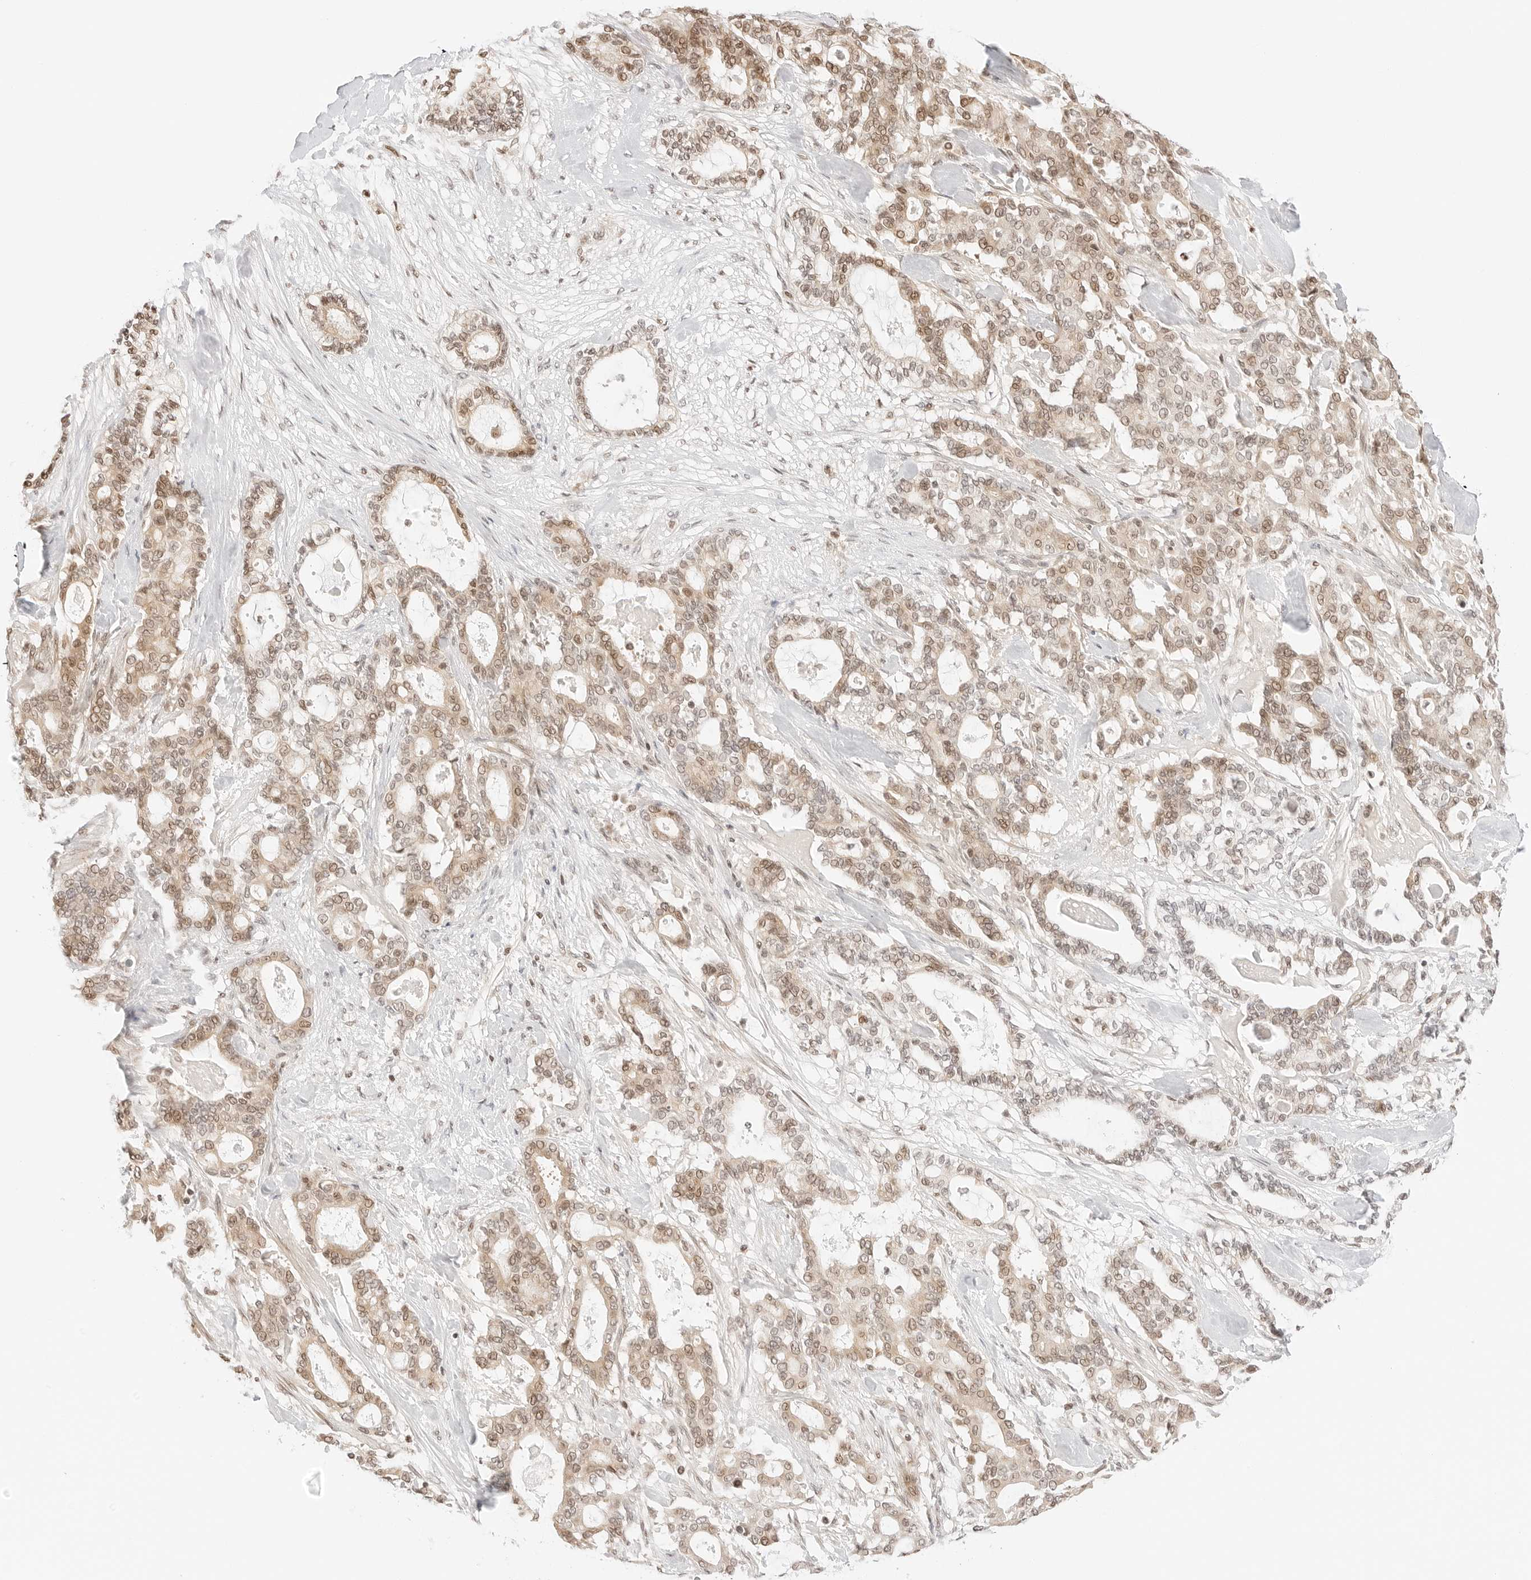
{"staining": {"intensity": "moderate", "quantity": ">75%", "location": "cytoplasmic/membranous,nuclear"}, "tissue": "pancreatic cancer", "cell_type": "Tumor cells", "image_type": "cancer", "snomed": [{"axis": "morphology", "description": "Adenocarcinoma, NOS"}, {"axis": "topography", "description": "Pancreas"}], "caption": "The photomicrograph demonstrates a brown stain indicating the presence of a protein in the cytoplasmic/membranous and nuclear of tumor cells in pancreatic cancer (adenocarcinoma).", "gene": "RPS6KL1", "patient": {"sex": "male", "age": 63}}